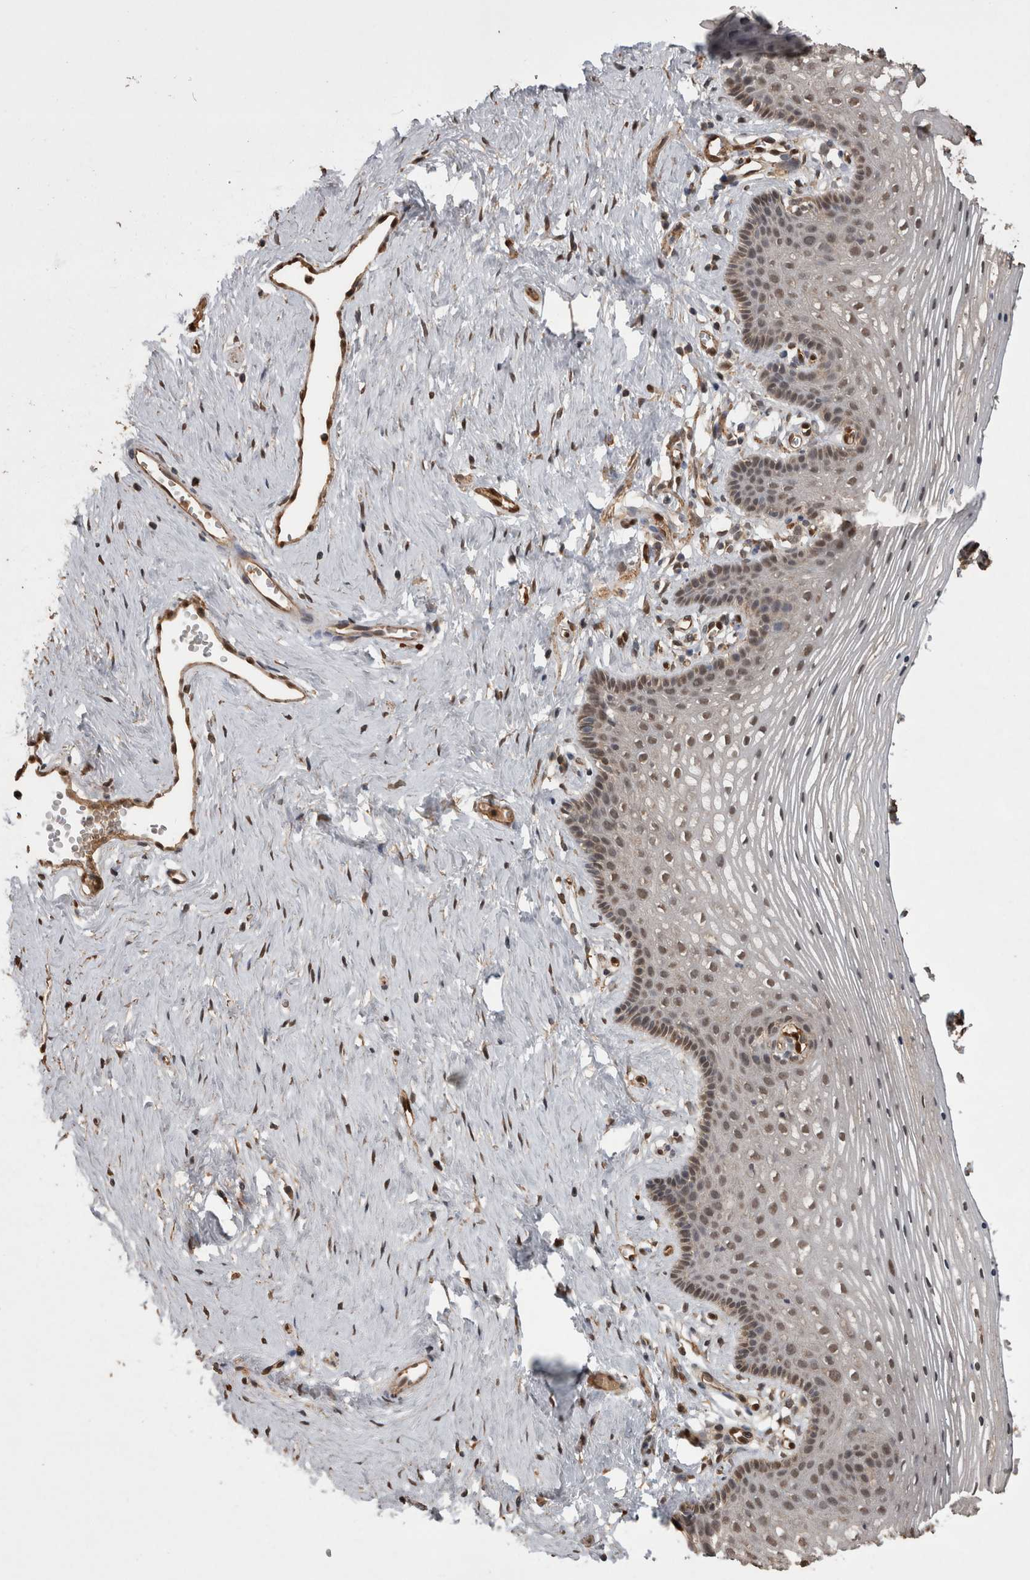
{"staining": {"intensity": "weak", "quantity": ">75%", "location": "nuclear"}, "tissue": "vagina", "cell_type": "Squamous epithelial cells", "image_type": "normal", "snomed": [{"axis": "morphology", "description": "Normal tissue, NOS"}, {"axis": "topography", "description": "Vagina"}], "caption": "Immunohistochemistry histopathology image of benign vagina: human vagina stained using immunohistochemistry displays low levels of weak protein expression localized specifically in the nuclear of squamous epithelial cells, appearing as a nuclear brown color.", "gene": "LXN", "patient": {"sex": "female", "age": 32}}